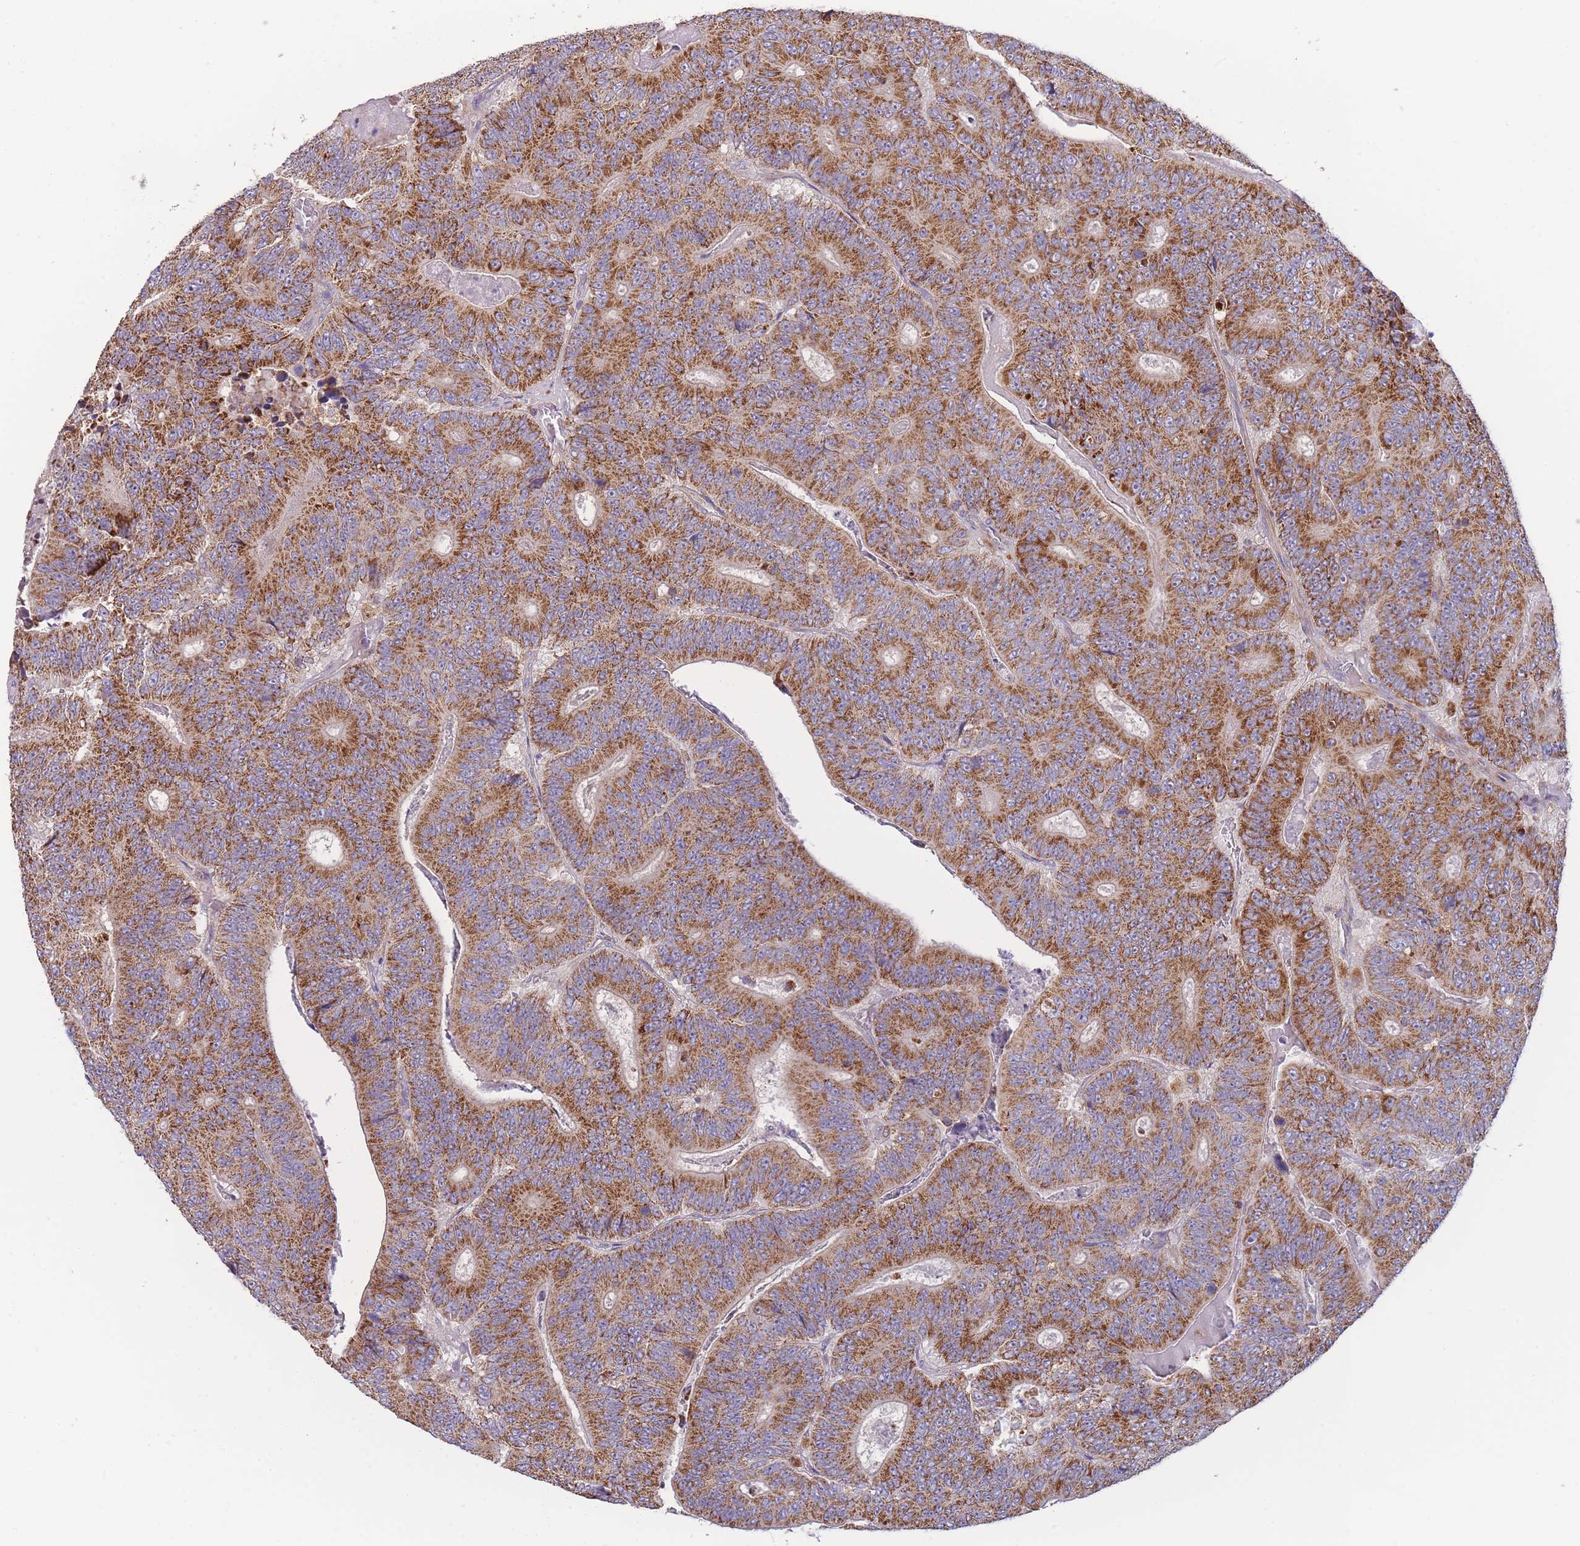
{"staining": {"intensity": "strong", "quantity": ">75%", "location": "cytoplasmic/membranous"}, "tissue": "colorectal cancer", "cell_type": "Tumor cells", "image_type": "cancer", "snomed": [{"axis": "morphology", "description": "Adenocarcinoma, NOS"}, {"axis": "topography", "description": "Colon"}], "caption": "Tumor cells show high levels of strong cytoplasmic/membranous expression in about >75% of cells in colorectal cancer (adenocarcinoma). Using DAB (brown) and hematoxylin (blue) stains, captured at high magnification using brightfield microscopy.", "gene": "SLC25A42", "patient": {"sex": "male", "age": 83}}